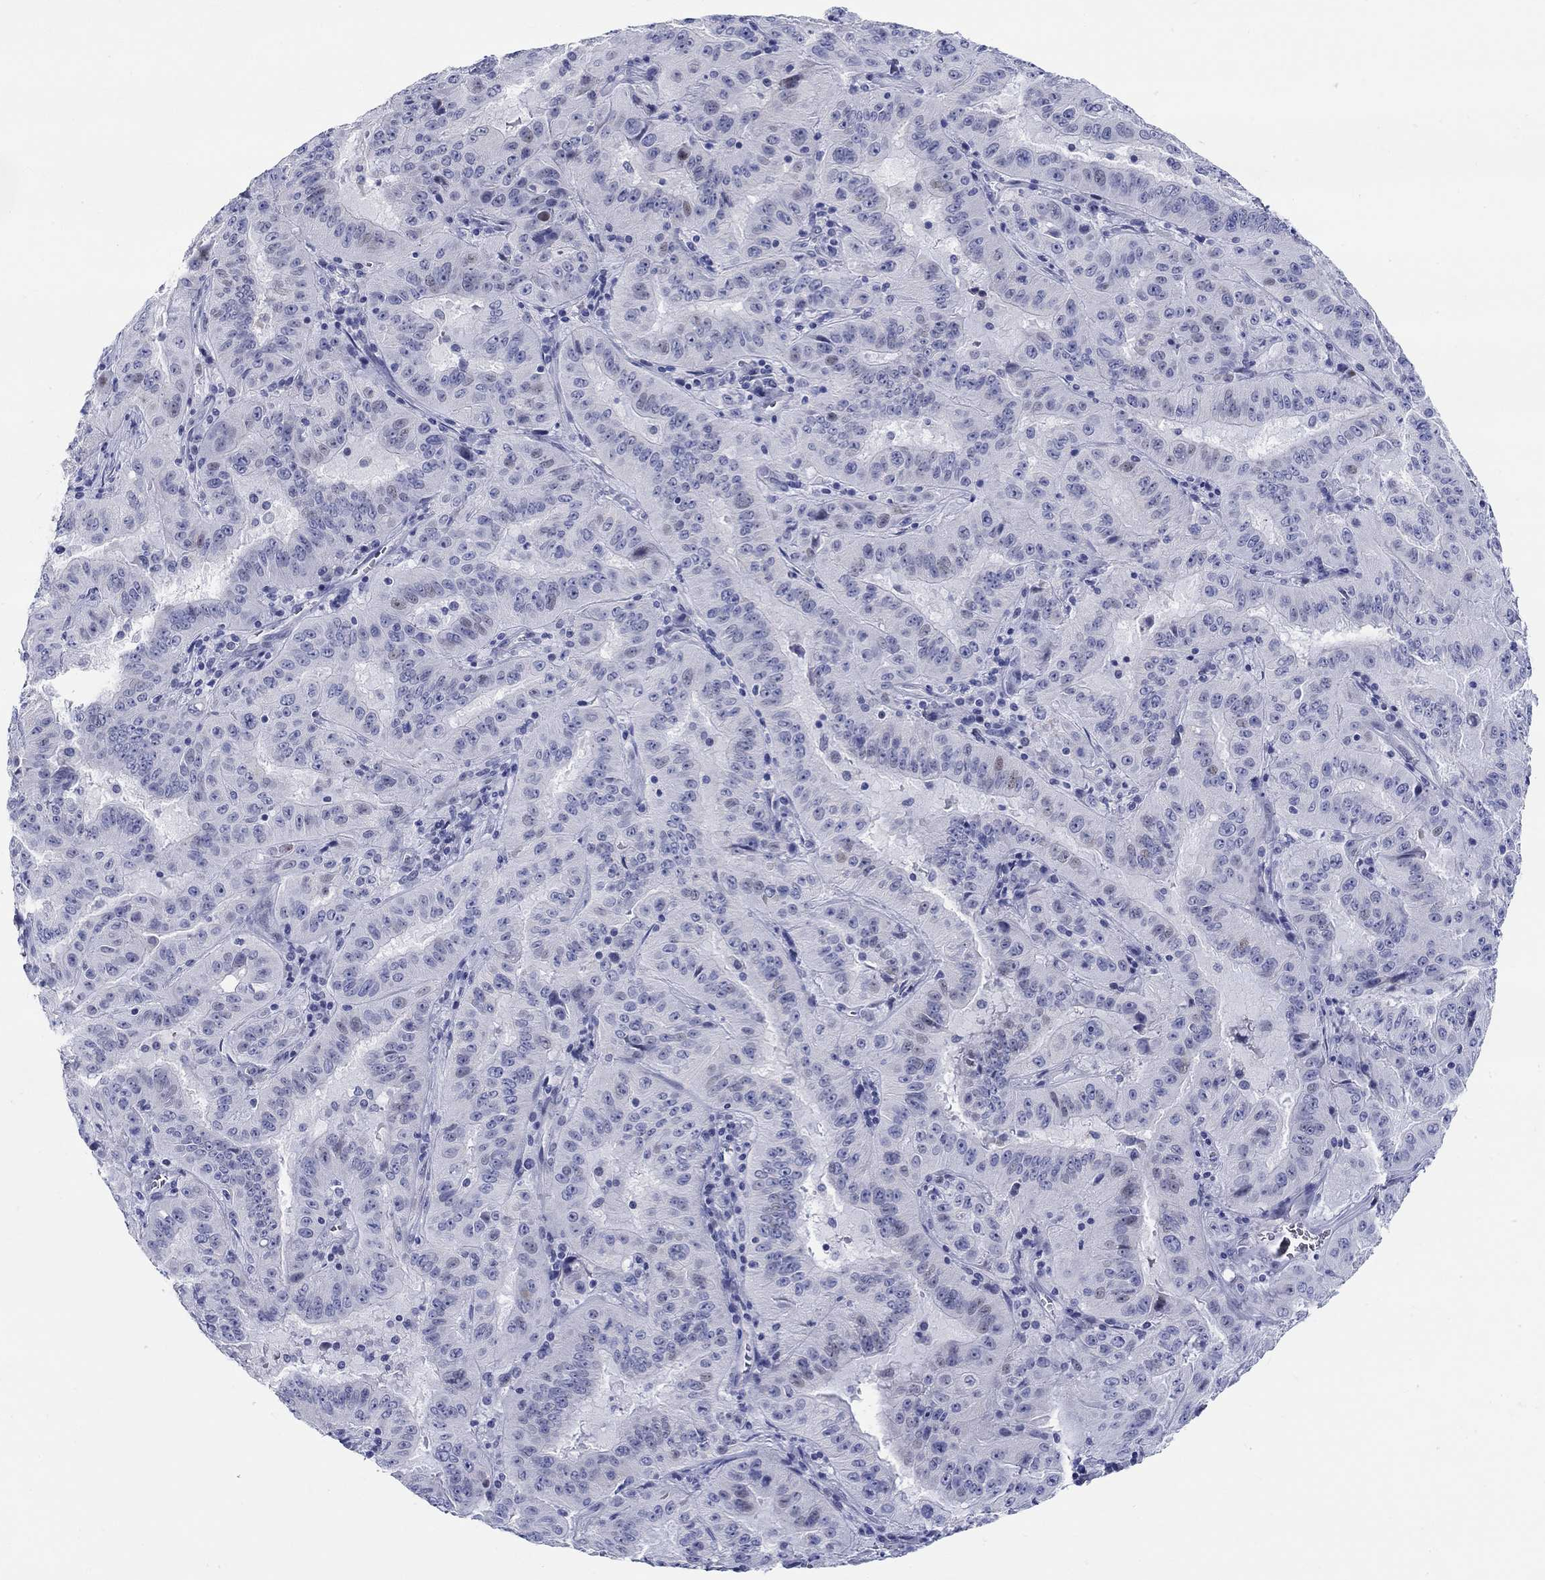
{"staining": {"intensity": "negative", "quantity": "none", "location": "none"}, "tissue": "pancreatic cancer", "cell_type": "Tumor cells", "image_type": "cancer", "snomed": [{"axis": "morphology", "description": "Adenocarcinoma, NOS"}, {"axis": "topography", "description": "Pancreas"}], "caption": "Tumor cells are negative for protein expression in human pancreatic cancer (adenocarcinoma).", "gene": "CRYGS", "patient": {"sex": "male", "age": 63}}